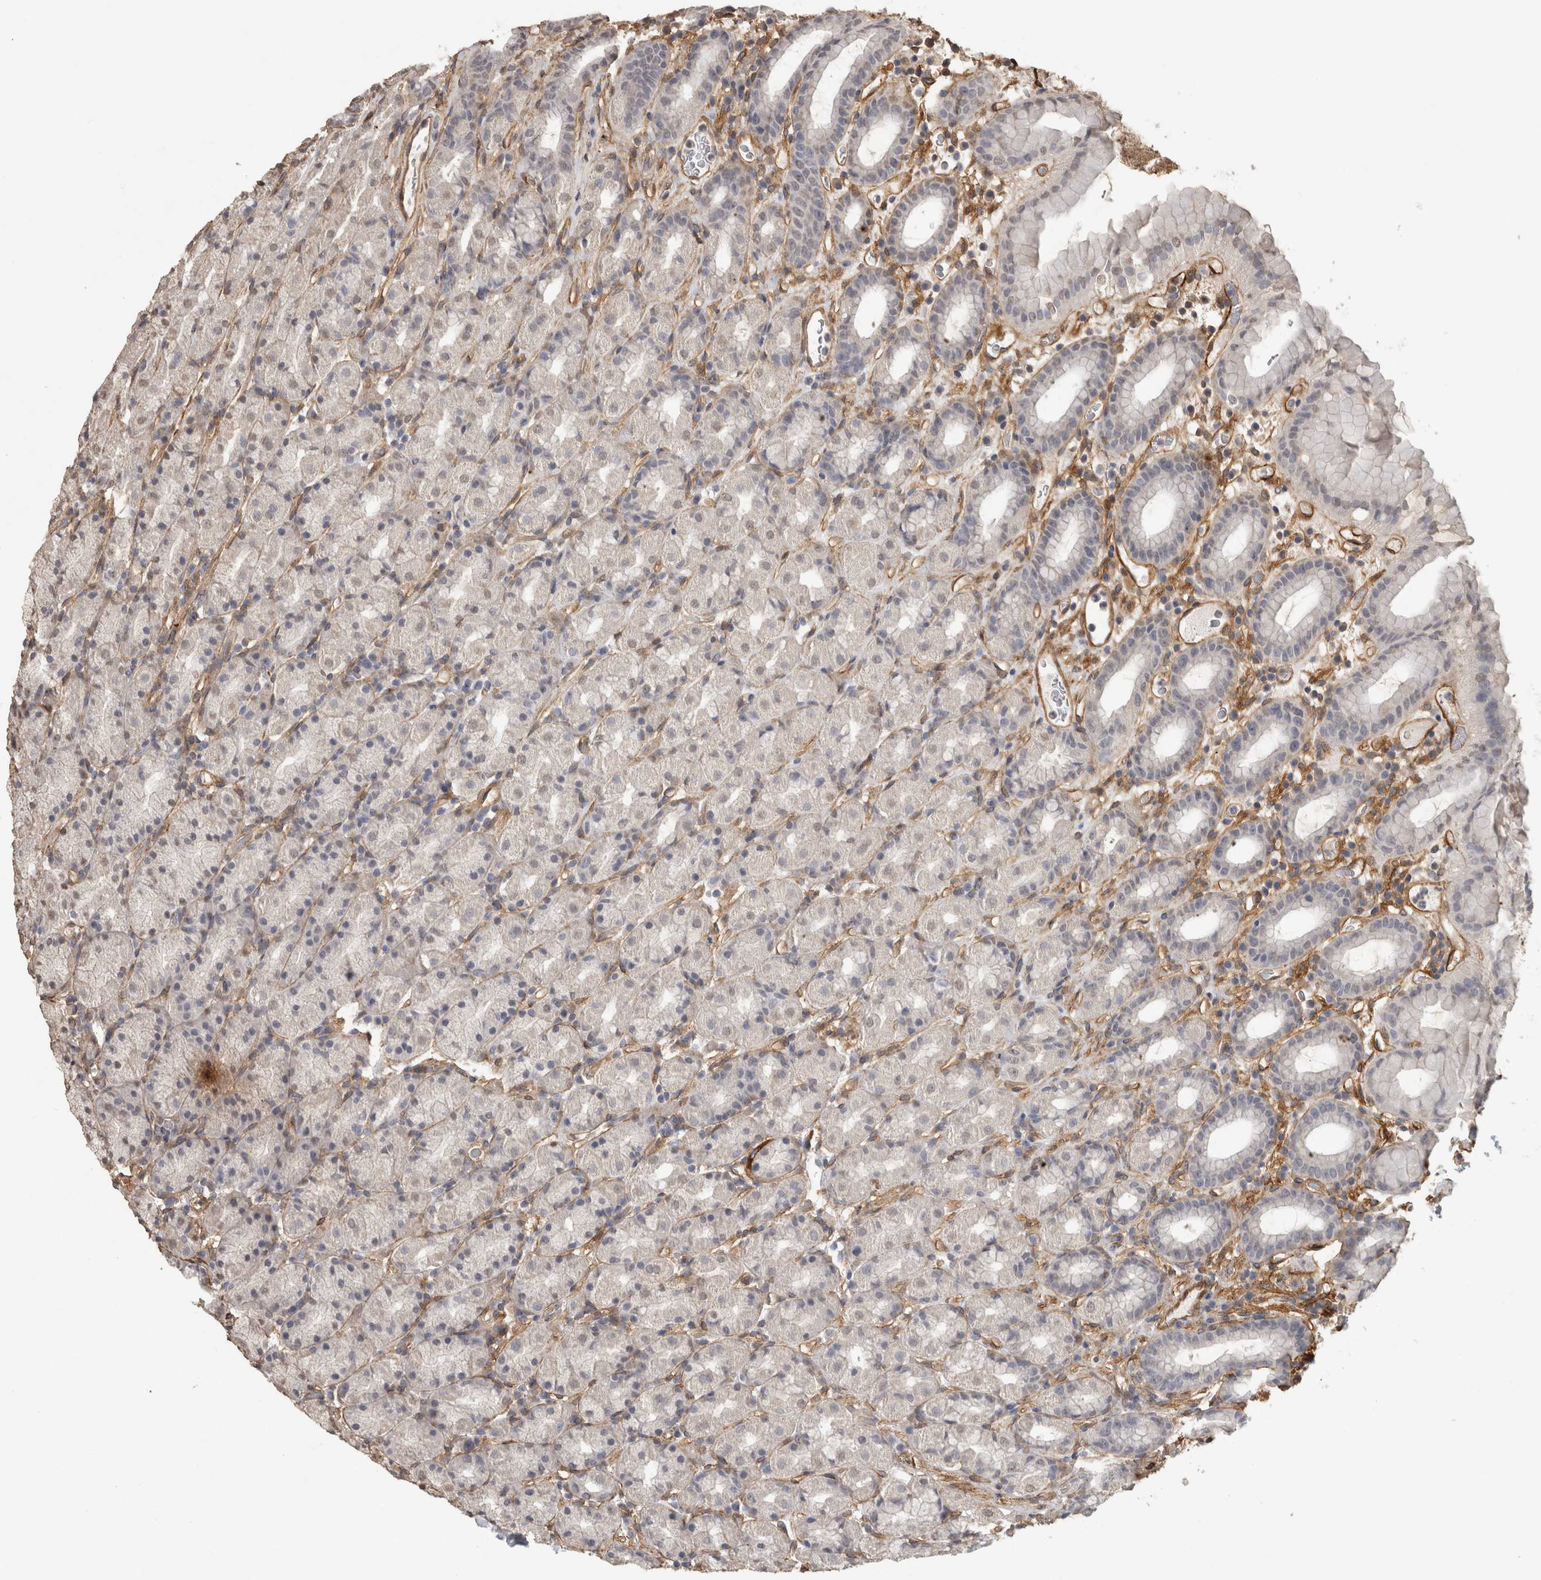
{"staining": {"intensity": "negative", "quantity": "none", "location": "none"}, "tissue": "stomach", "cell_type": "Glandular cells", "image_type": "normal", "snomed": [{"axis": "morphology", "description": "Normal tissue, NOS"}, {"axis": "topography", "description": "Stomach, upper"}], "caption": "An IHC image of normal stomach is shown. There is no staining in glandular cells of stomach.", "gene": "RECK", "patient": {"sex": "male", "age": 68}}